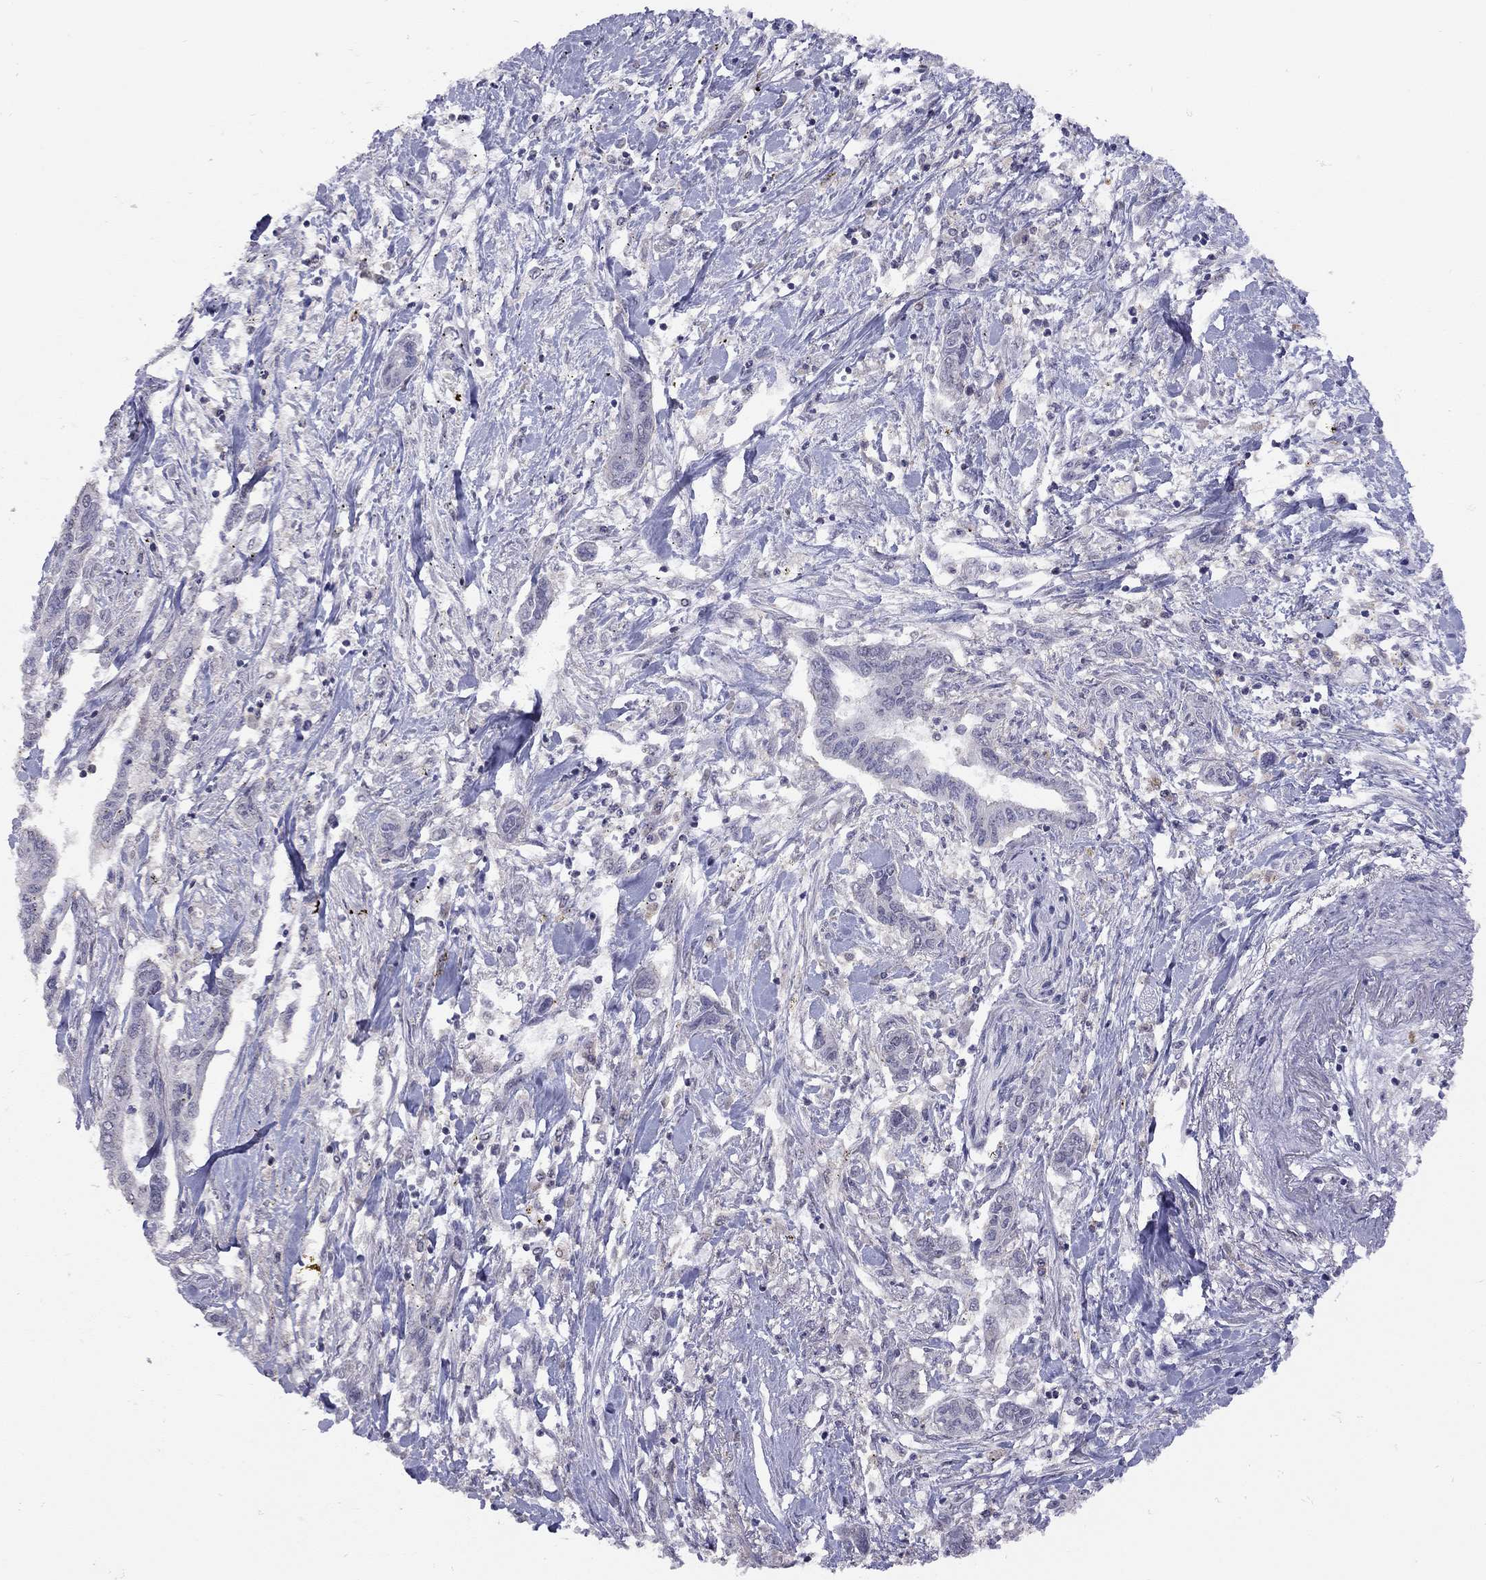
{"staining": {"intensity": "negative", "quantity": "none", "location": "none"}, "tissue": "pancreatic cancer", "cell_type": "Tumor cells", "image_type": "cancer", "snomed": [{"axis": "morphology", "description": "Adenocarcinoma, NOS"}, {"axis": "topography", "description": "Pancreas"}], "caption": "High magnification brightfield microscopy of adenocarcinoma (pancreatic) stained with DAB (brown) and counterstained with hematoxylin (blue): tumor cells show no significant positivity. (DAB IHC visualized using brightfield microscopy, high magnification).", "gene": "RTP5", "patient": {"sex": "male", "age": 60}}